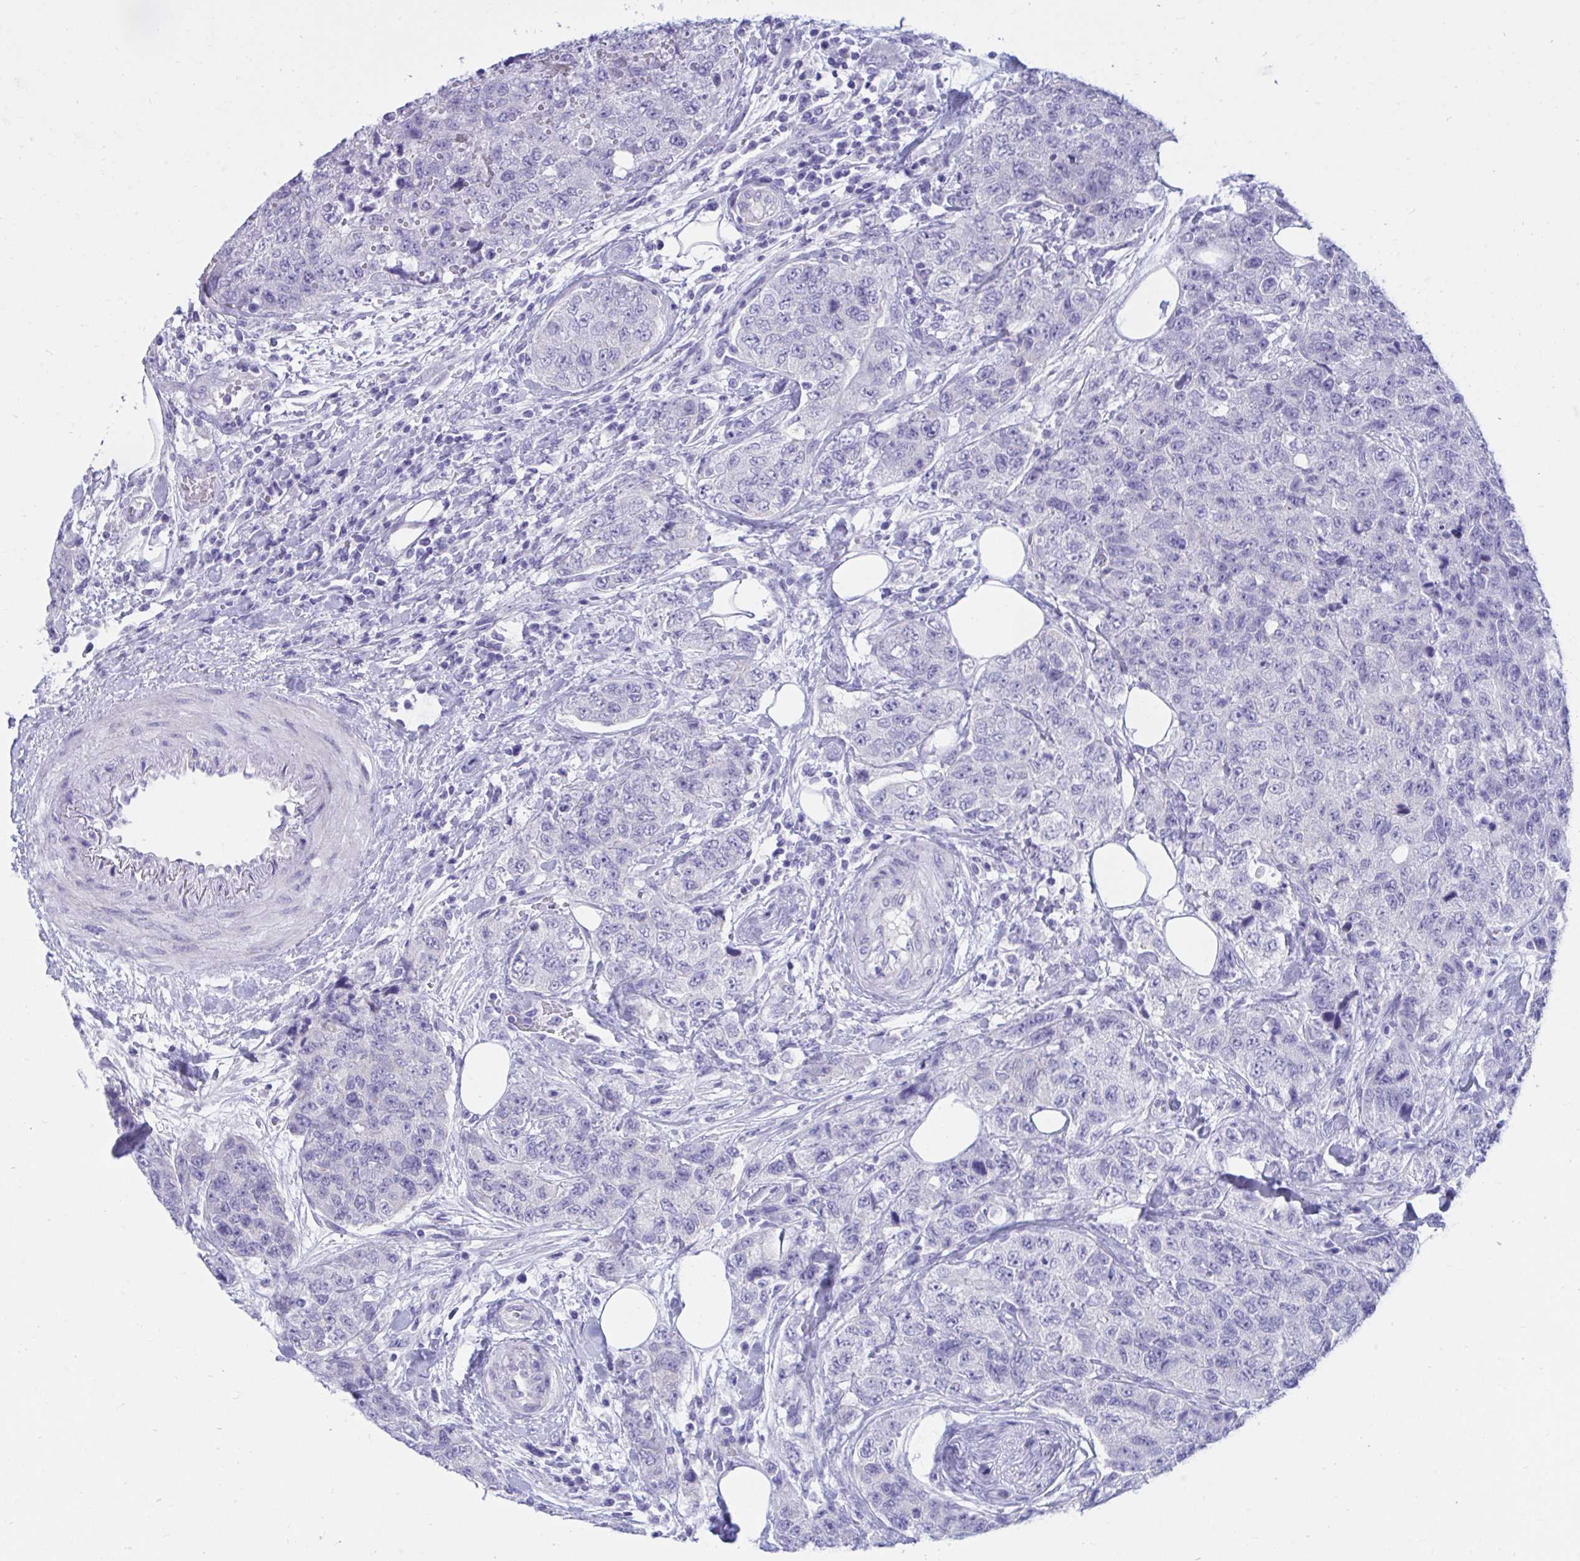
{"staining": {"intensity": "negative", "quantity": "none", "location": "none"}, "tissue": "urothelial cancer", "cell_type": "Tumor cells", "image_type": "cancer", "snomed": [{"axis": "morphology", "description": "Urothelial carcinoma, High grade"}, {"axis": "topography", "description": "Urinary bladder"}], "caption": "Image shows no protein positivity in tumor cells of urothelial cancer tissue.", "gene": "SHISA8", "patient": {"sex": "female", "age": 78}}